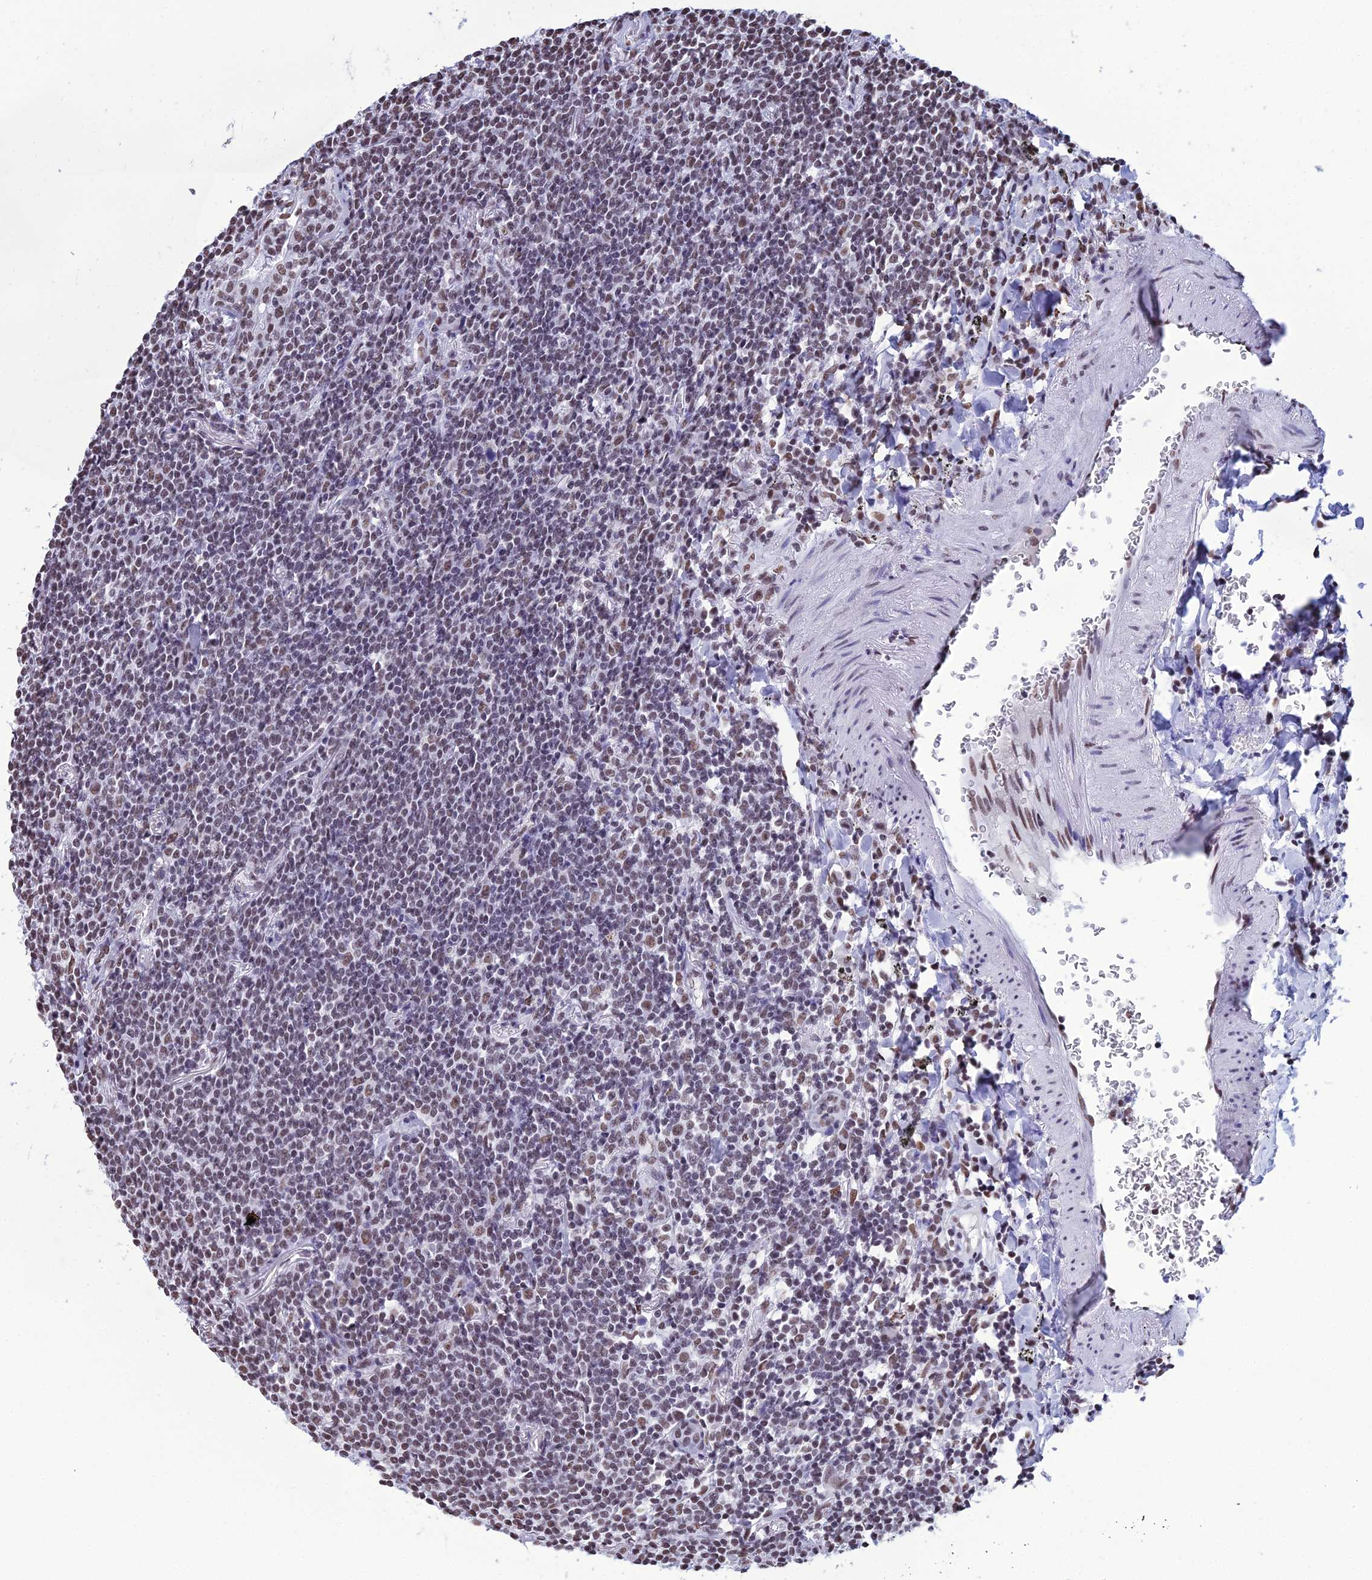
{"staining": {"intensity": "moderate", "quantity": "<25%", "location": "nuclear"}, "tissue": "lymphoma", "cell_type": "Tumor cells", "image_type": "cancer", "snomed": [{"axis": "morphology", "description": "Malignant lymphoma, non-Hodgkin's type, Low grade"}, {"axis": "topography", "description": "Lung"}], "caption": "Lymphoma was stained to show a protein in brown. There is low levels of moderate nuclear staining in approximately <25% of tumor cells. (DAB (3,3'-diaminobenzidine) IHC, brown staining for protein, blue staining for nuclei).", "gene": "PRAMEF12", "patient": {"sex": "female", "age": 71}}